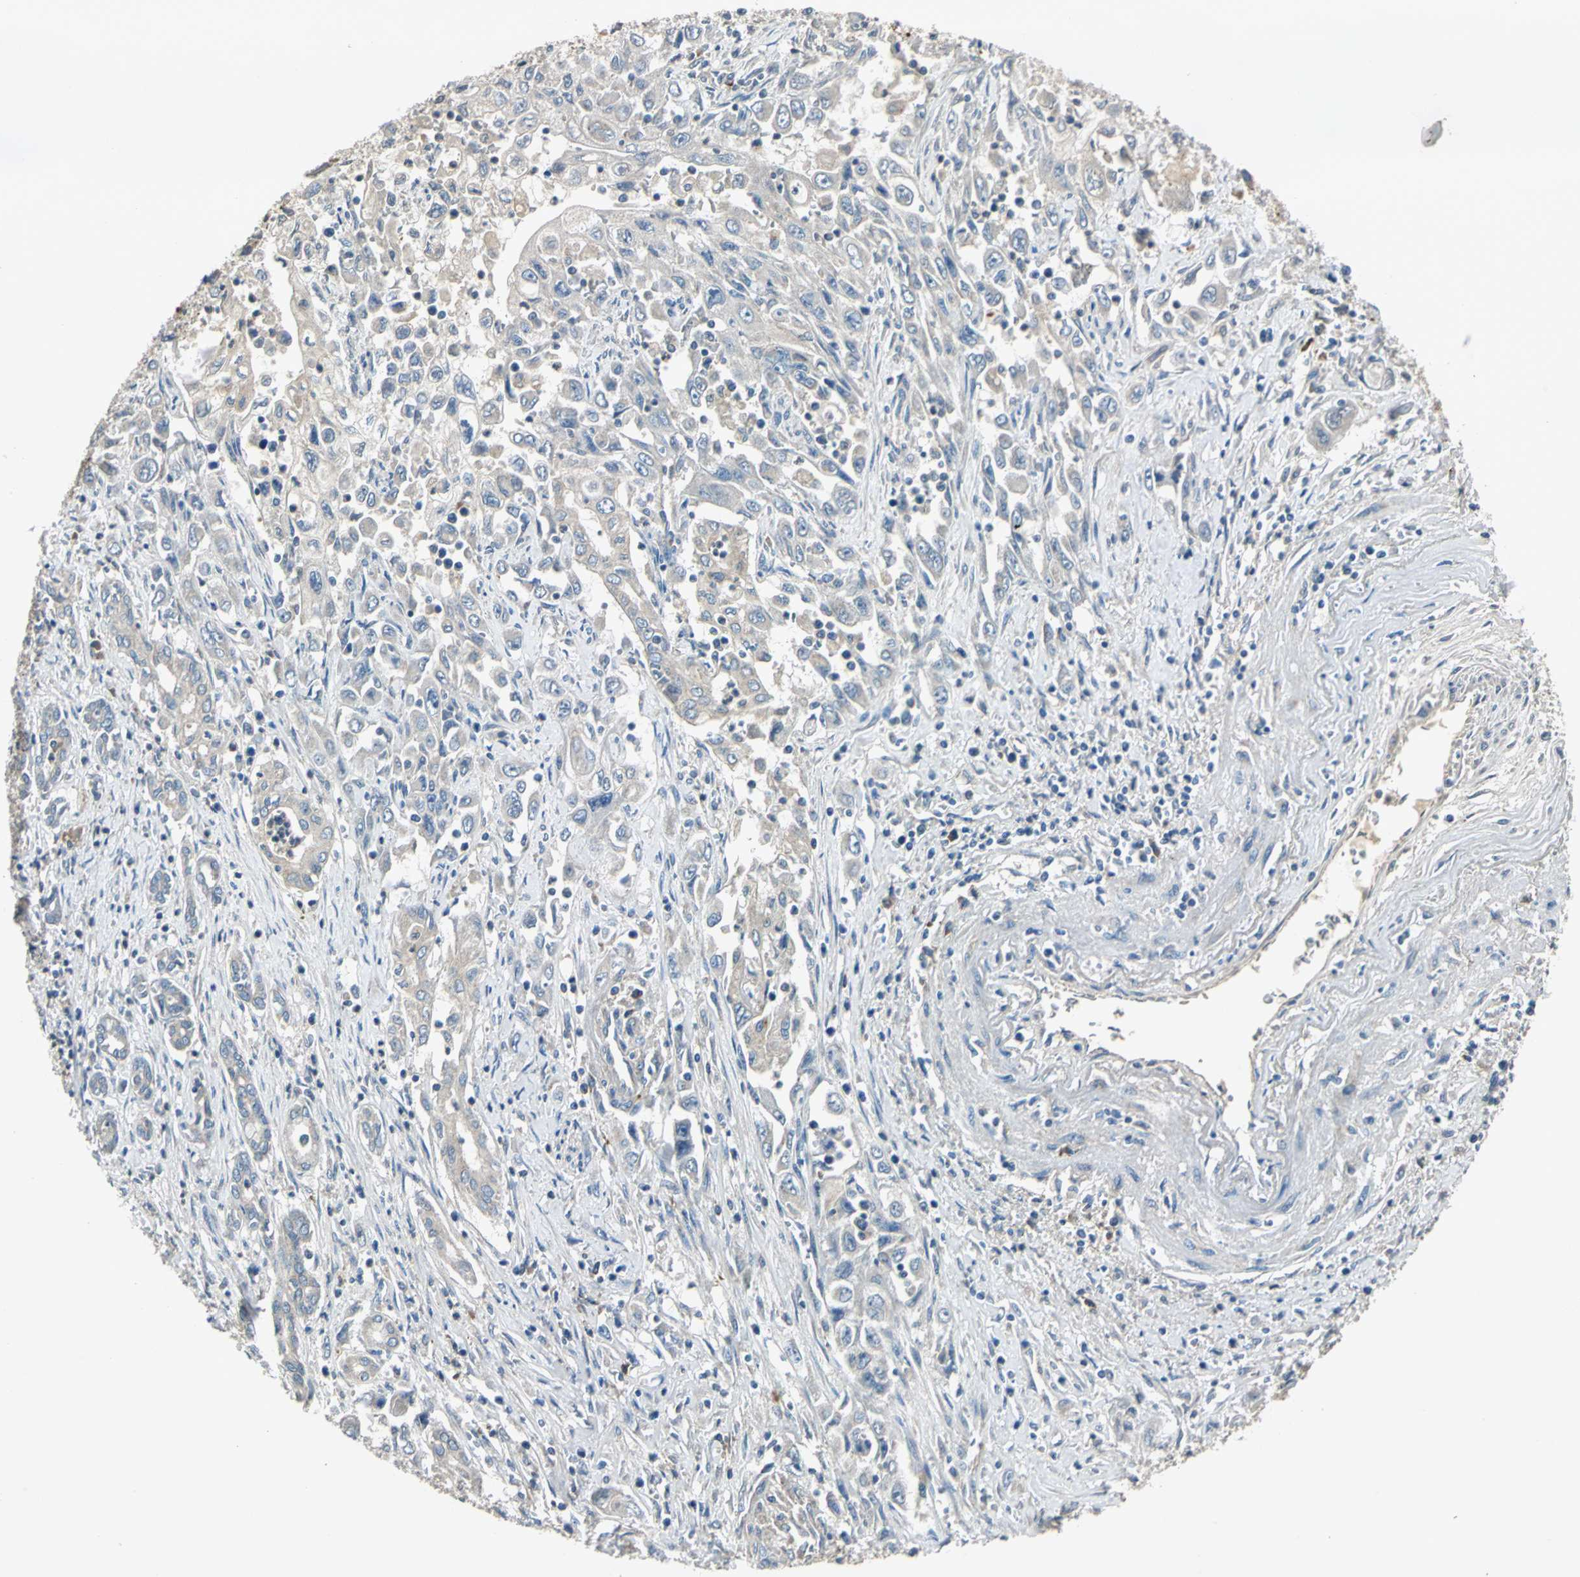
{"staining": {"intensity": "weak", "quantity": "25%-75%", "location": "cytoplasmic/membranous"}, "tissue": "pancreatic cancer", "cell_type": "Tumor cells", "image_type": "cancer", "snomed": [{"axis": "morphology", "description": "Adenocarcinoma, NOS"}, {"axis": "topography", "description": "Pancreas"}], "caption": "Pancreatic cancer tissue displays weak cytoplasmic/membranous positivity in approximately 25%-75% of tumor cells", "gene": "SLC2A13", "patient": {"sex": "male", "age": 70}}